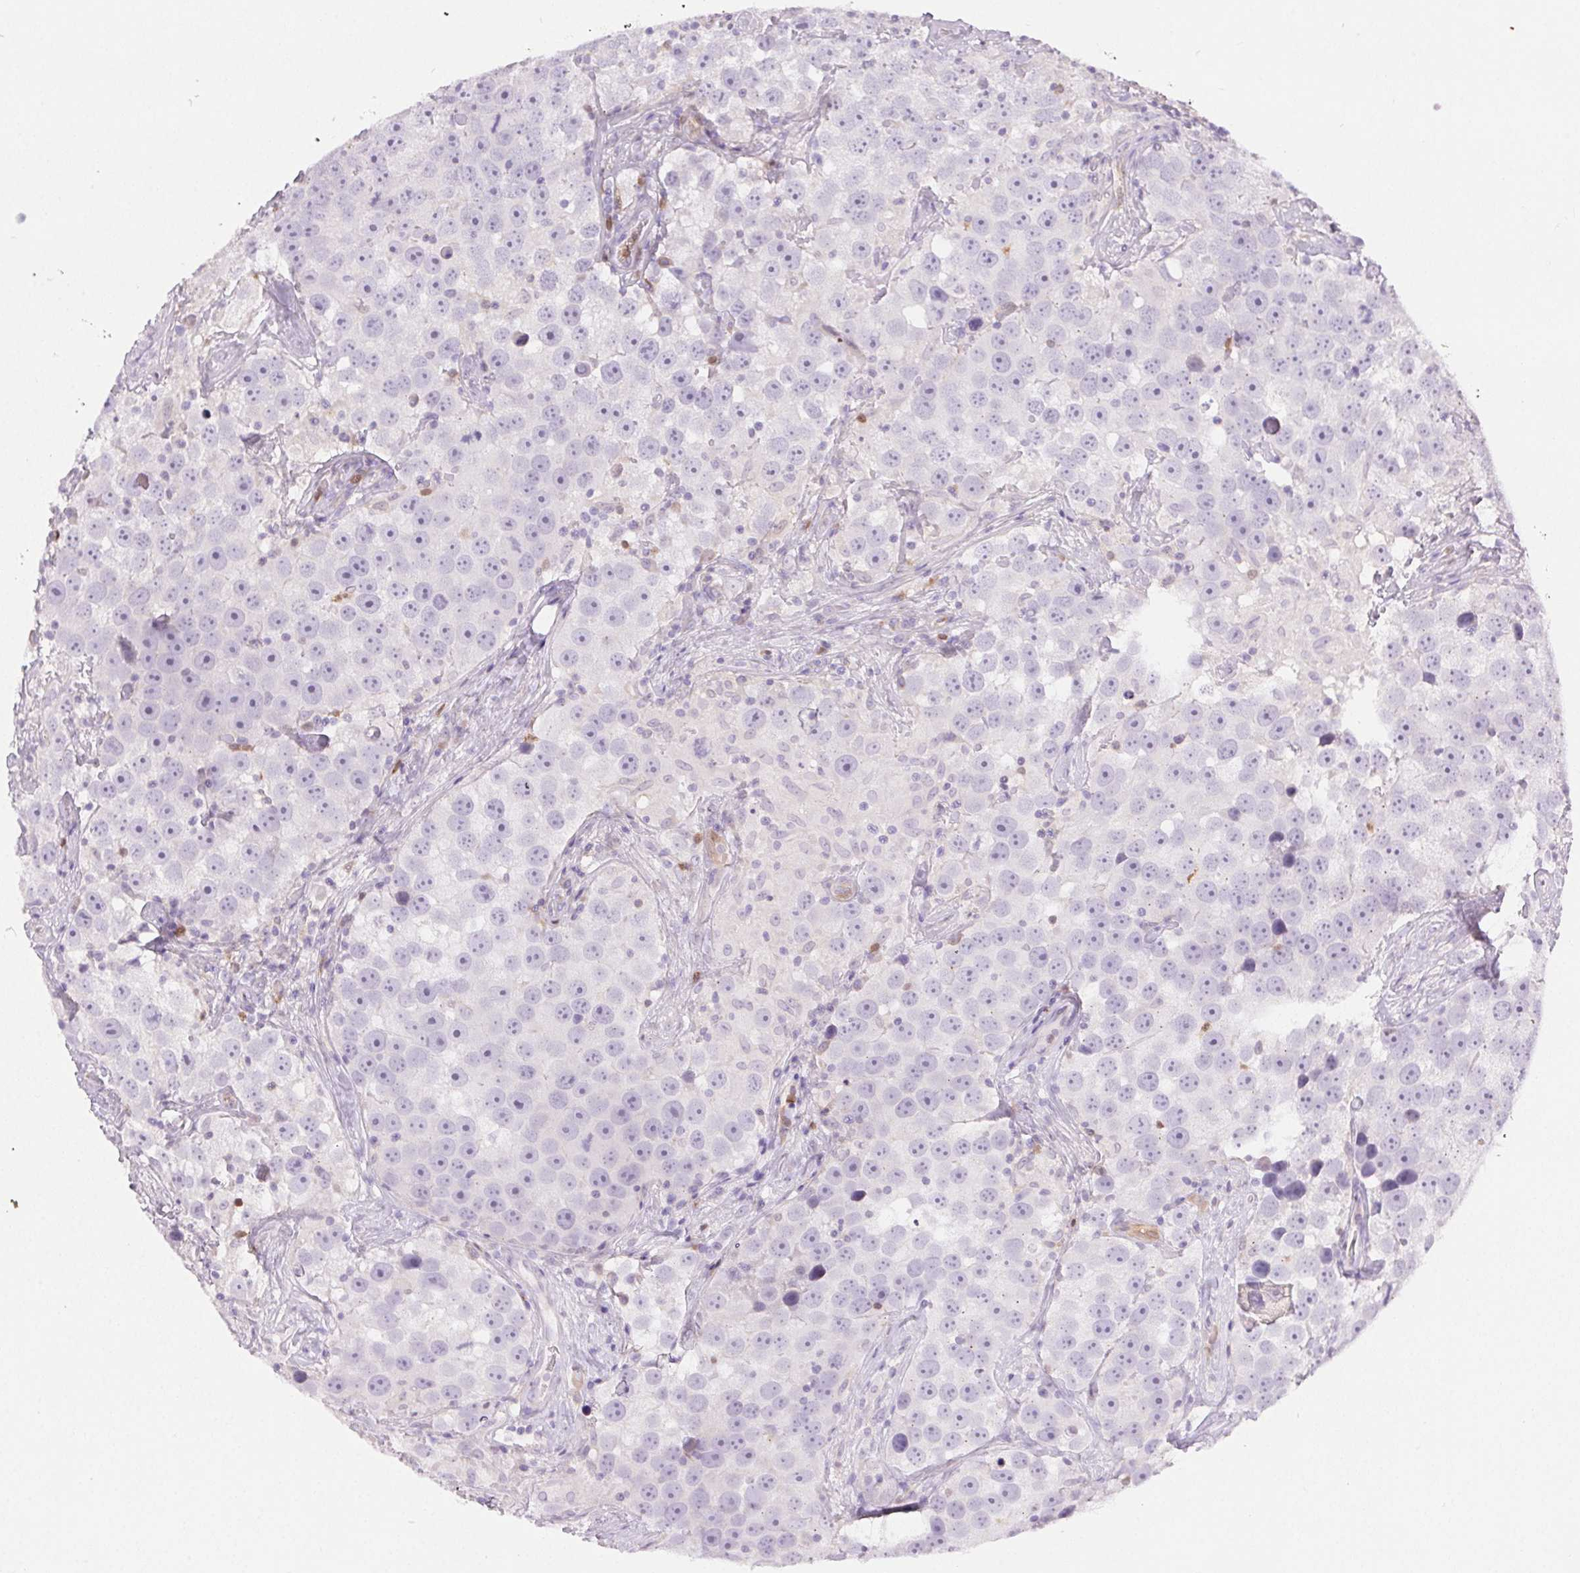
{"staining": {"intensity": "negative", "quantity": "none", "location": "none"}, "tissue": "testis cancer", "cell_type": "Tumor cells", "image_type": "cancer", "snomed": [{"axis": "morphology", "description": "Seminoma, NOS"}, {"axis": "topography", "description": "Testis"}], "caption": "Immunohistochemistry histopathology image of testis cancer (seminoma) stained for a protein (brown), which shows no positivity in tumor cells.", "gene": "TMEM45A", "patient": {"sex": "male", "age": 49}}